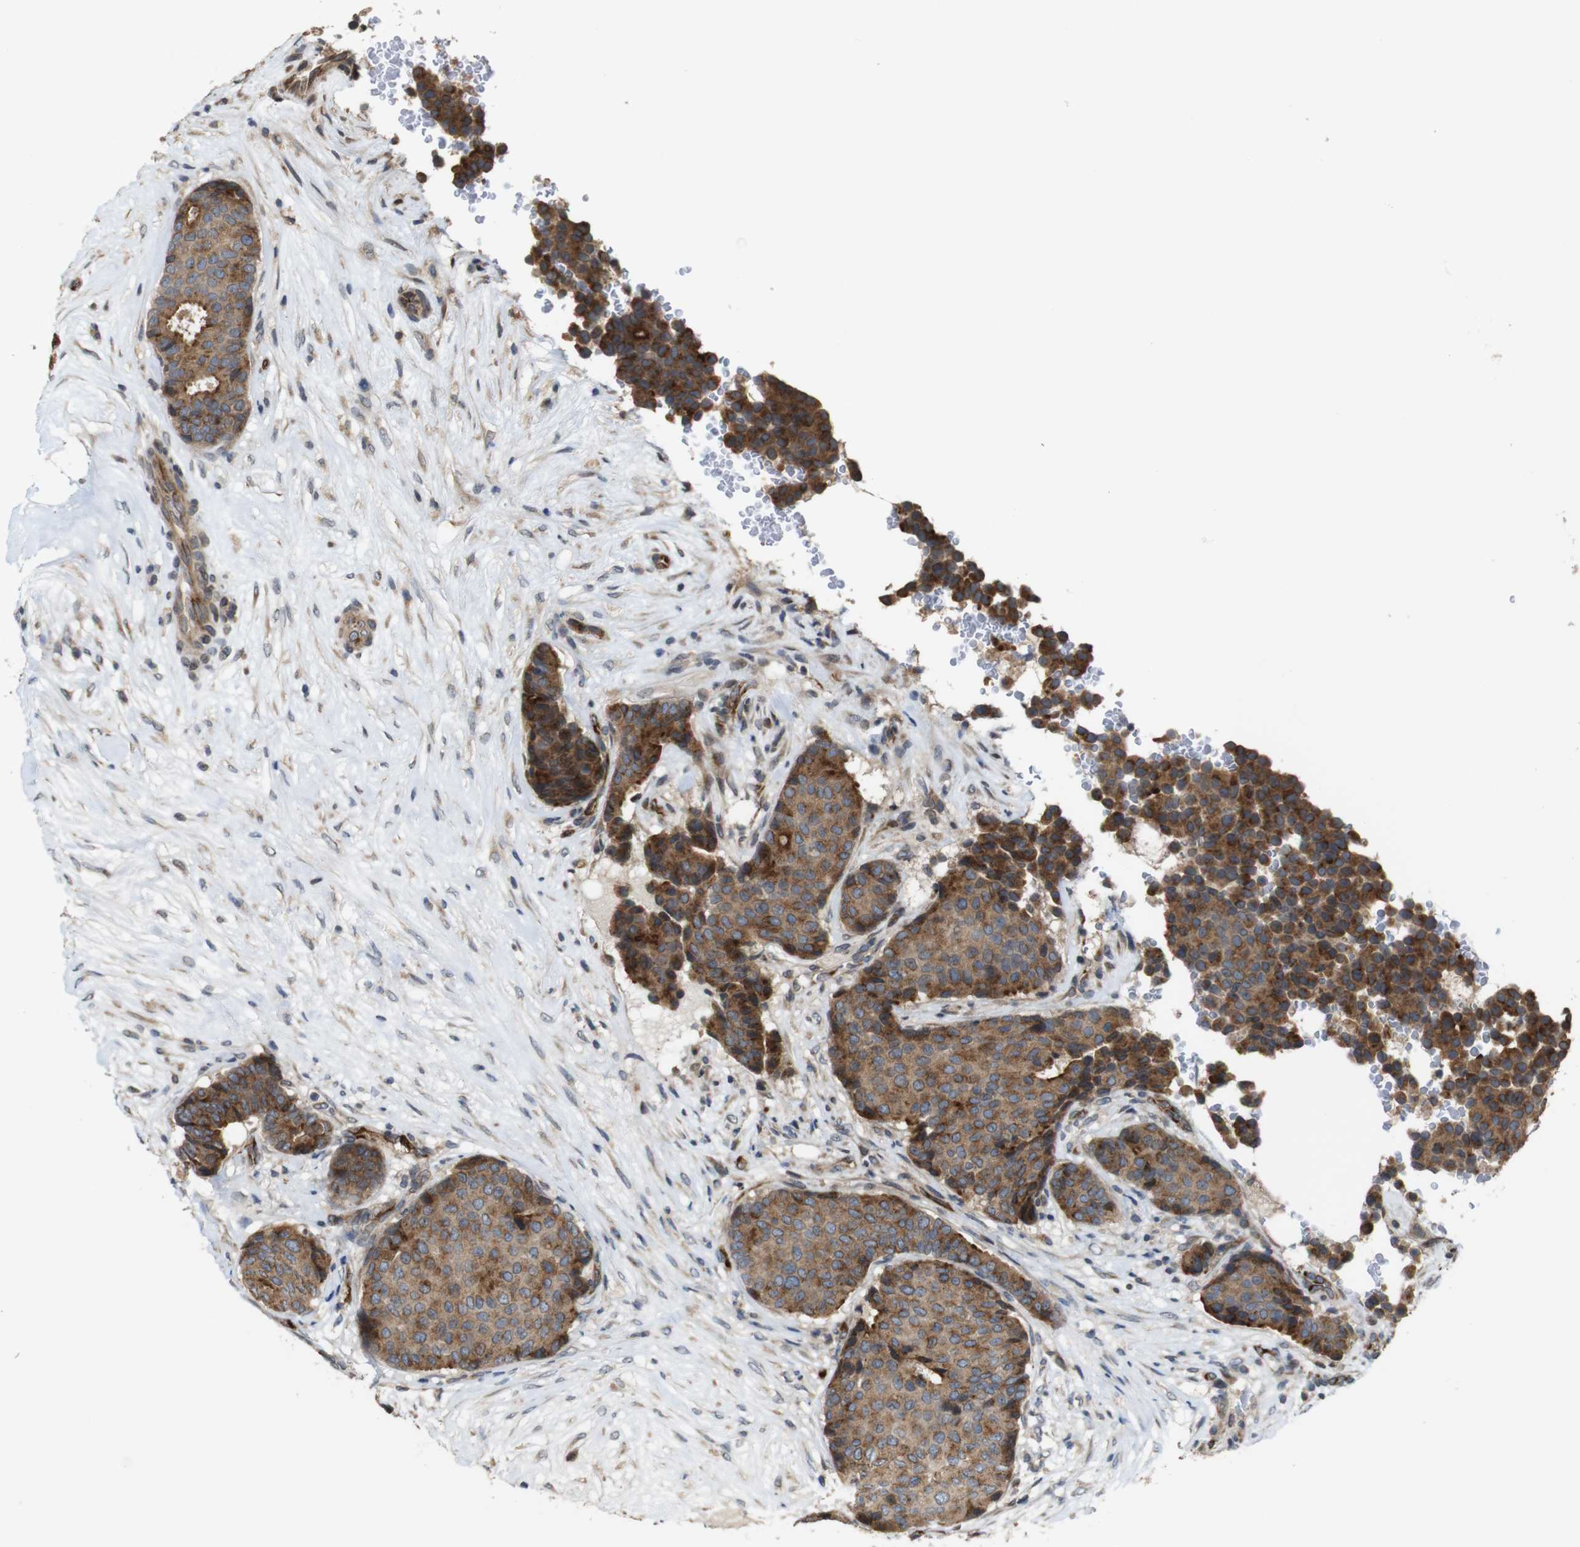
{"staining": {"intensity": "moderate", "quantity": ">75%", "location": "cytoplasmic/membranous"}, "tissue": "breast cancer", "cell_type": "Tumor cells", "image_type": "cancer", "snomed": [{"axis": "morphology", "description": "Duct carcinoma"}, {"axis": "topography", "description": "Breast"}], "caption": "Immunohistochemical staining of breast intraductal carcinoma reveals moderate cytoplasmic/membranous protein positivity in approximately >75% of tumor cells.", "gene": "EFCAB14", "patient": {"sex": "female", "age": 75}}